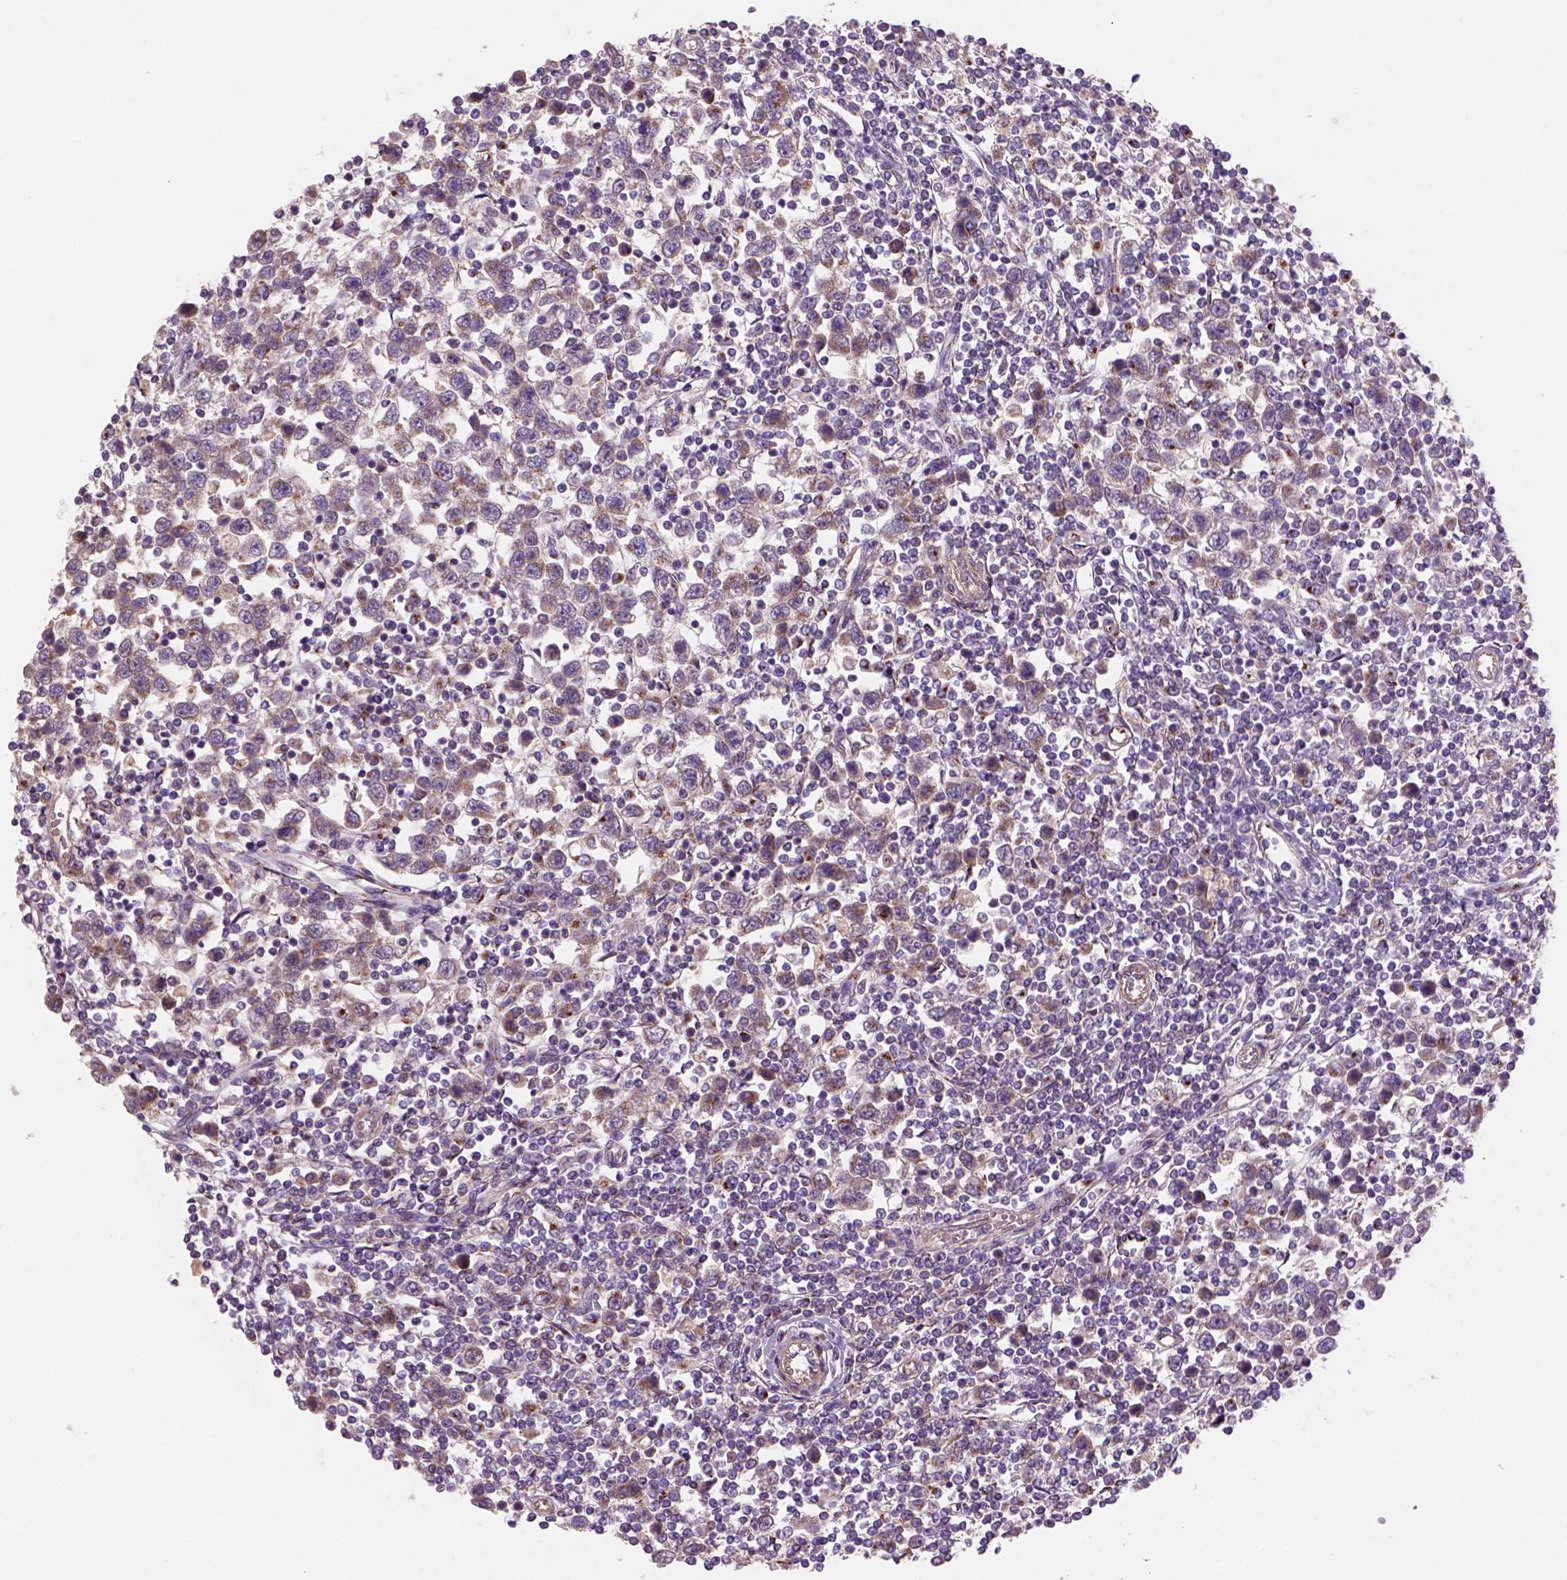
{"staining": {"intensity": "weak", "quantity": ">75%", "location": "cytoplasmic/membranous"}, "tissue": "testis cancer", "cell_type": "Tumor cells", "image_type": "cancer", "snomed": [{"axis": "morphology", "description": "Normal tissue, NOS"}, {"axis": "morphology", "description": "Seminoma, NOS"}, {"axis": "topography", "description": "Testis"}, {"axis": "topography", "description": "Epididymis"}], "caption": "Testis cancer (seminoma) stained for a protein (brown) shows weak cytoplasmic/membranous positive expression in approximately >75% of tumor cells.", "gene": "WARS2", "patient": {"sex": "male", "age": 34}}